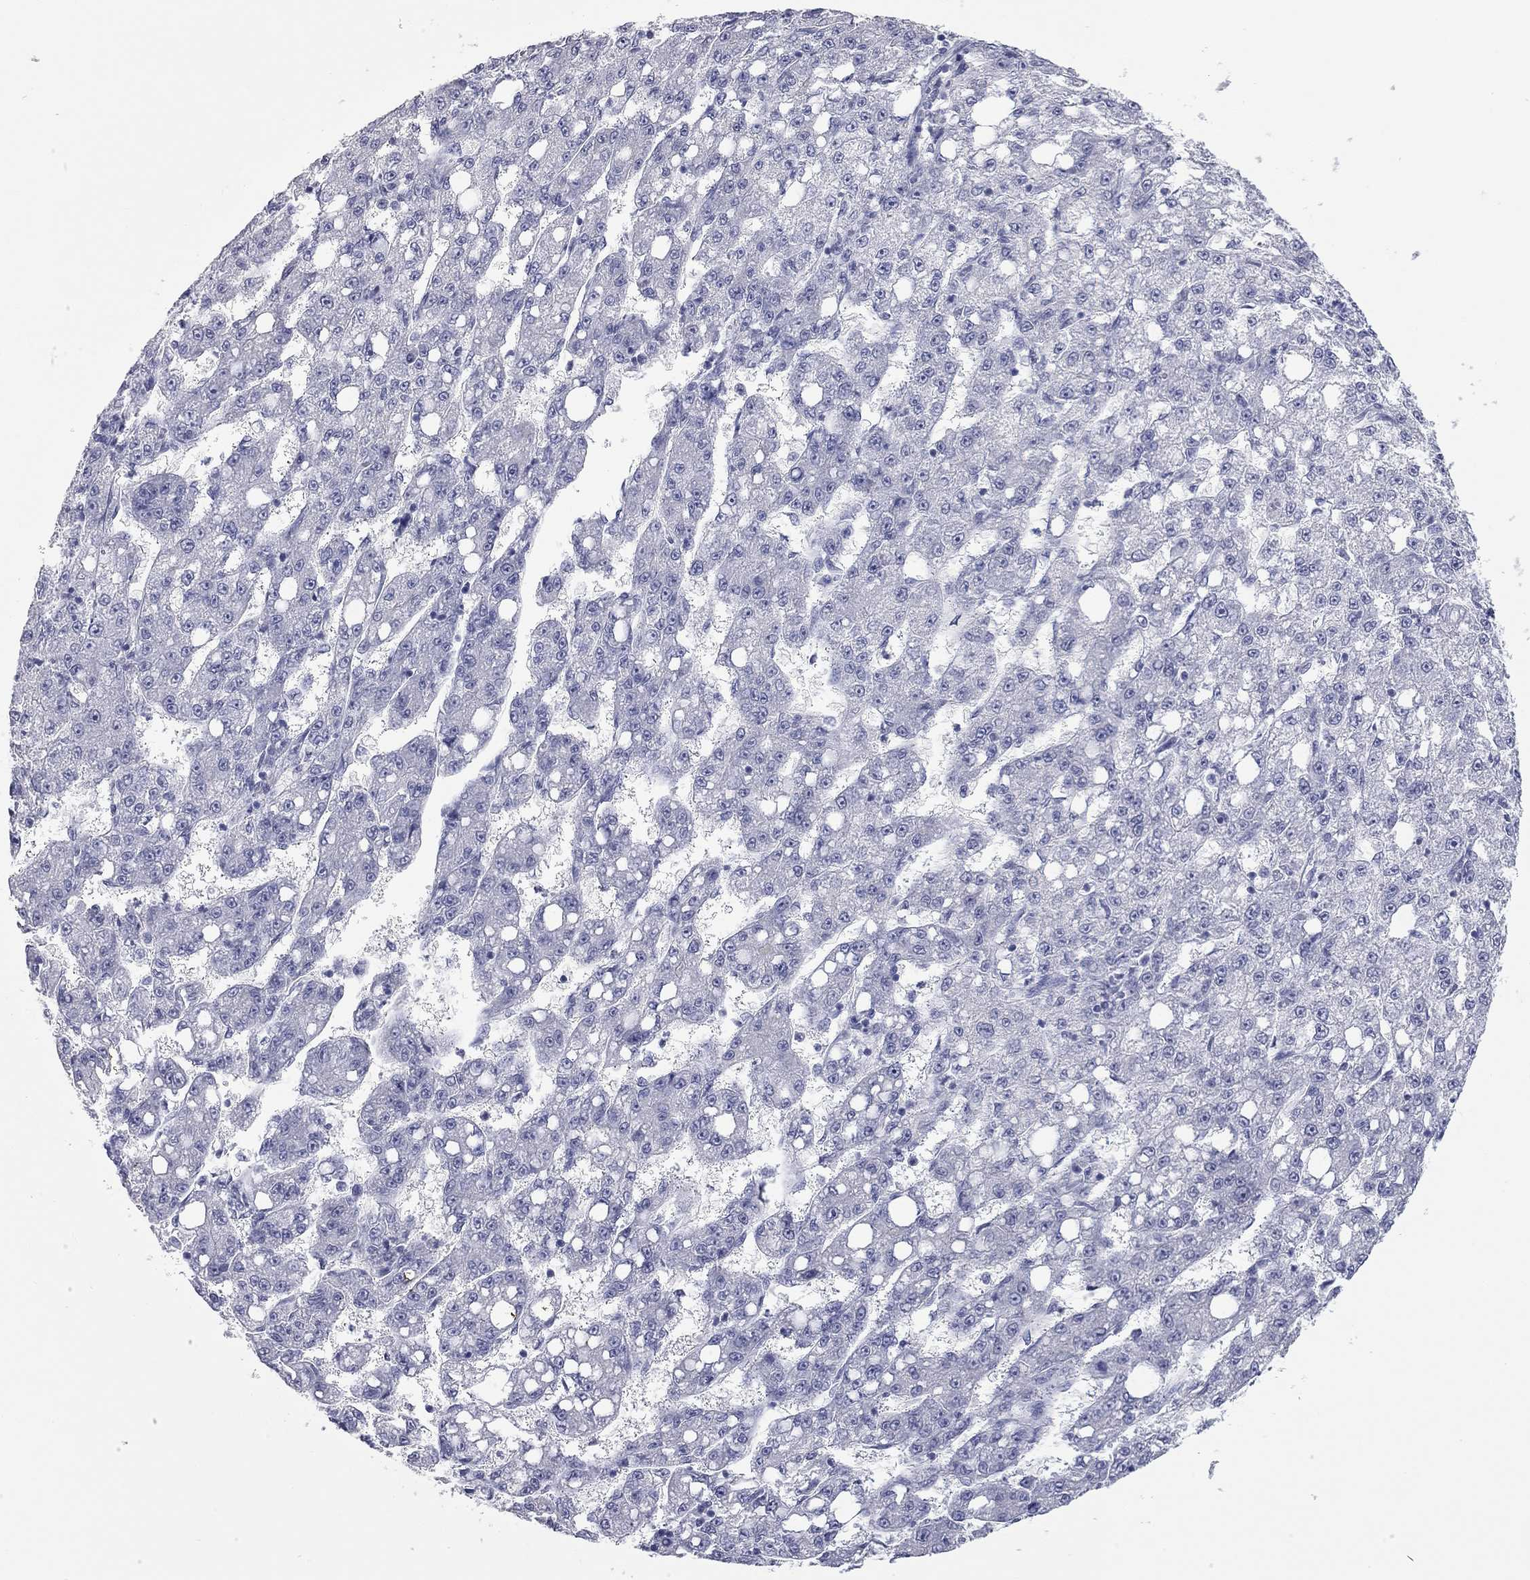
{"staining": {"intensity": "negative", "quantity": "none", "location": "none"}, "tissue": "liver cancer", "cell_type": "Tumor cells", "image_type": "cancer", "snomed": [{"axis": "morphology", "description": "Carcinoma, Hepatocellular, NOS"}, {"axis": "topography", "description": "Liver"}], "caption": "A photomicrograph of human liver cancer (hepatocellular carcinoma) is negative for staining in tumor cells. The staining was performed using DAB (3,3'-diaminobenzidine) to visualize the protein expression in brown, while the nuclei were stained in blue with hematoxylin (Magnification: 20x).", "gene": "AK8", "patient": {"sex": "female", "age": 65}}